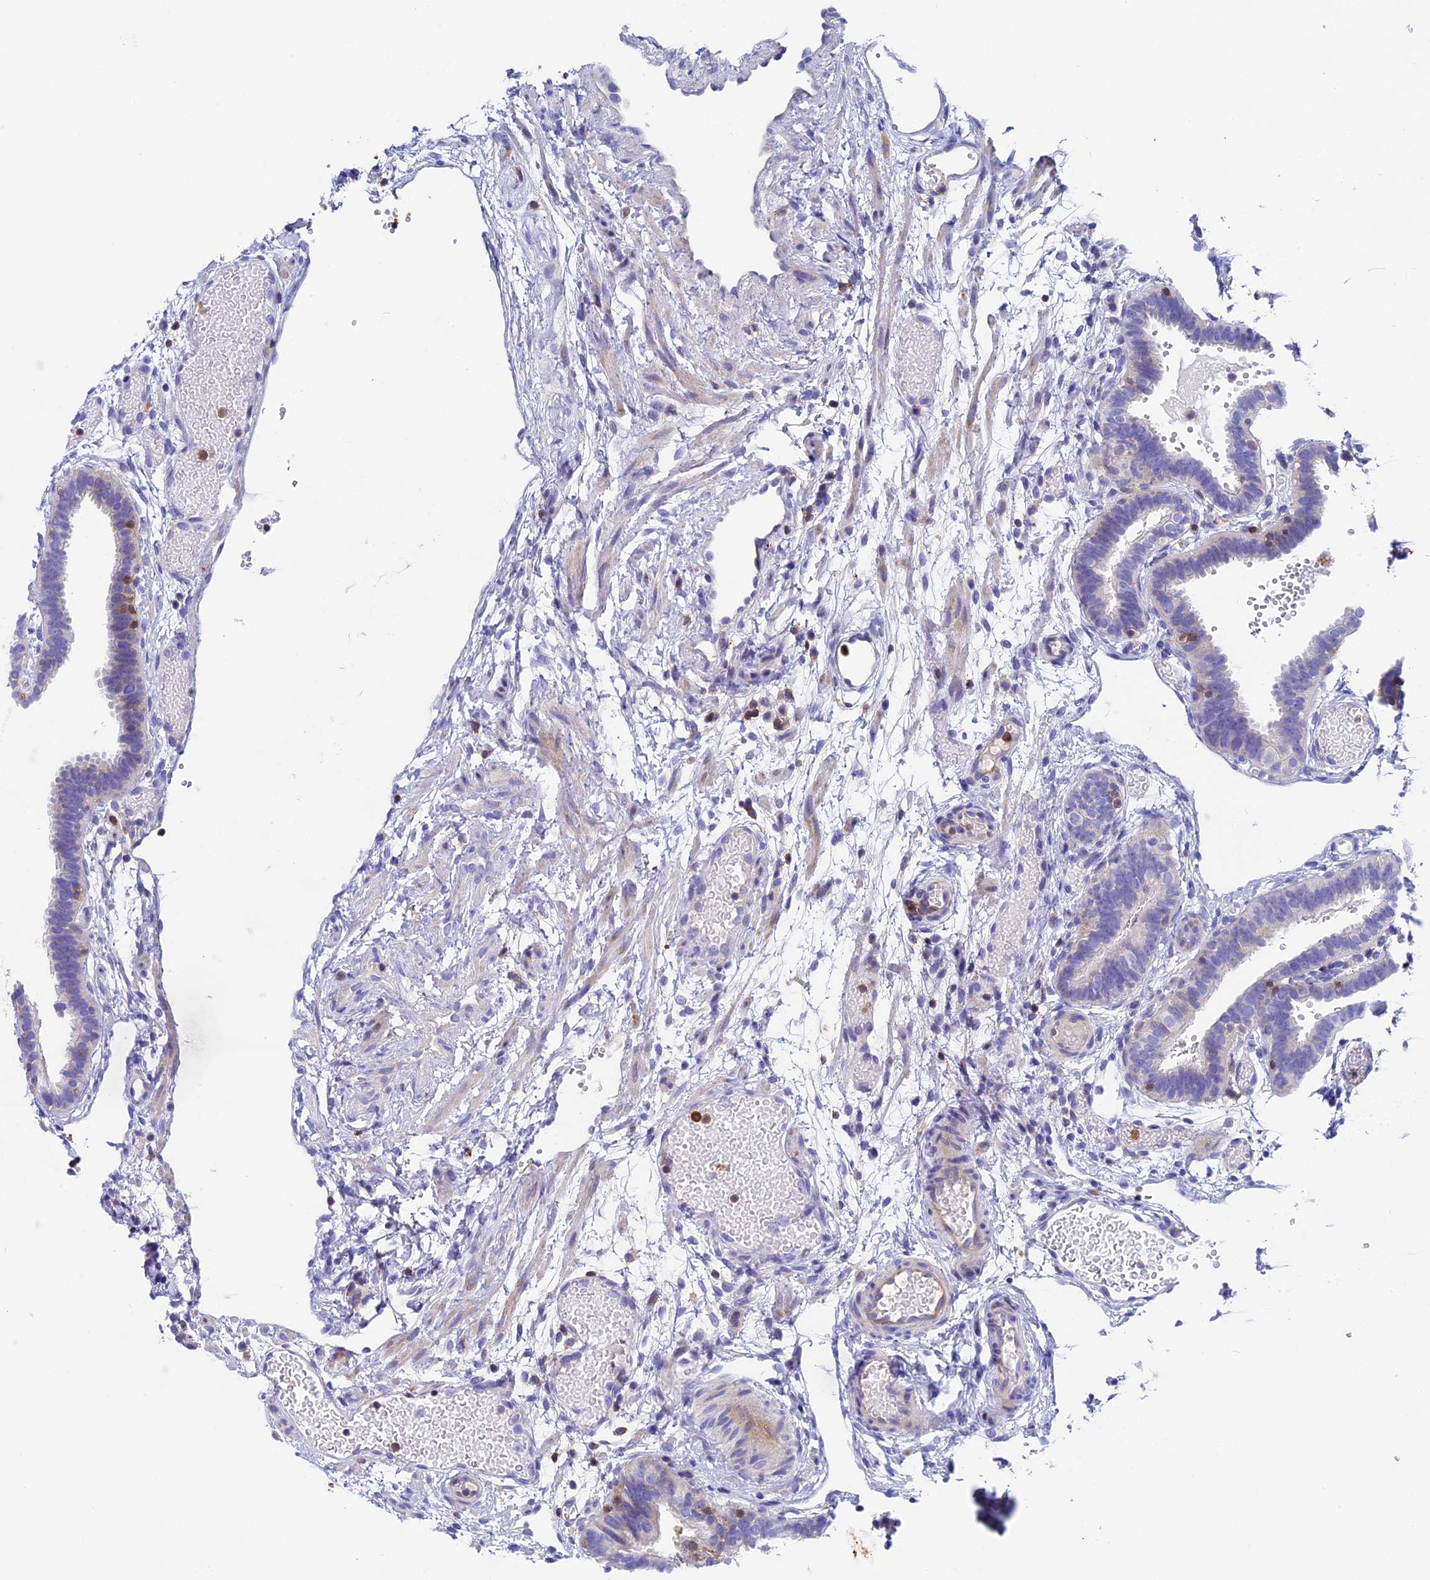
{"staining": {"intensity": "moderate", "quantity": "<25%", "location": "cytoplasmic/membranous"}, "tissue": "fallopian tube", "cell_type": "Glandular cells", "image_type": "normal", "snomed": [{"axis": "morphology", "description": "Normal tissue, NOS"}, {"axis": "topography", "description": "Fallopian tube"}], "caption": "Immunohistochemical staining of unremarkable fallopian tube shows moderate cytoplasmic/membranous protein expression in approximately <25% of glandular cells.", "gene": "ADAT1", "patient": {"sex": "female", "age": 37}}